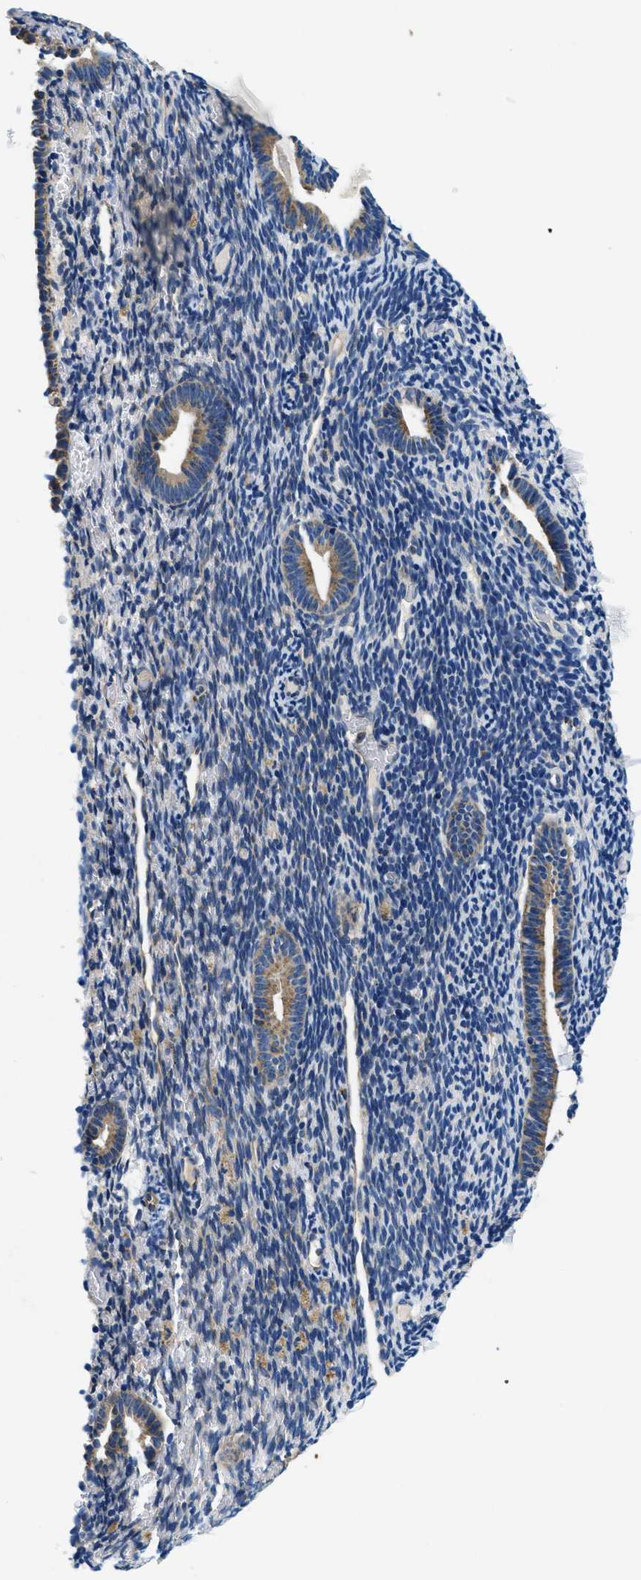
{"staining": {"intensity": "moderate", "quantity": "<25%", "location": "cytoplasmic/membranous"}, "tissue": "endometrium", "cell_type": "Cells in endometrial stroma", "image_type": "normal", "snomed": [{"axis": "morphology", "description": "Normal tissue, NOS"}, {"axis": "topography", "description": "Endometrium"}], "caption": "IHC (DAB) staining of normal human endometrium reveals moderate cytoplasmic/membranous protein staining in approximately <25% of cells in endometrial stroma.", "gene": "SAMD4B", "patient": {"sex": "female", "age": 51}}